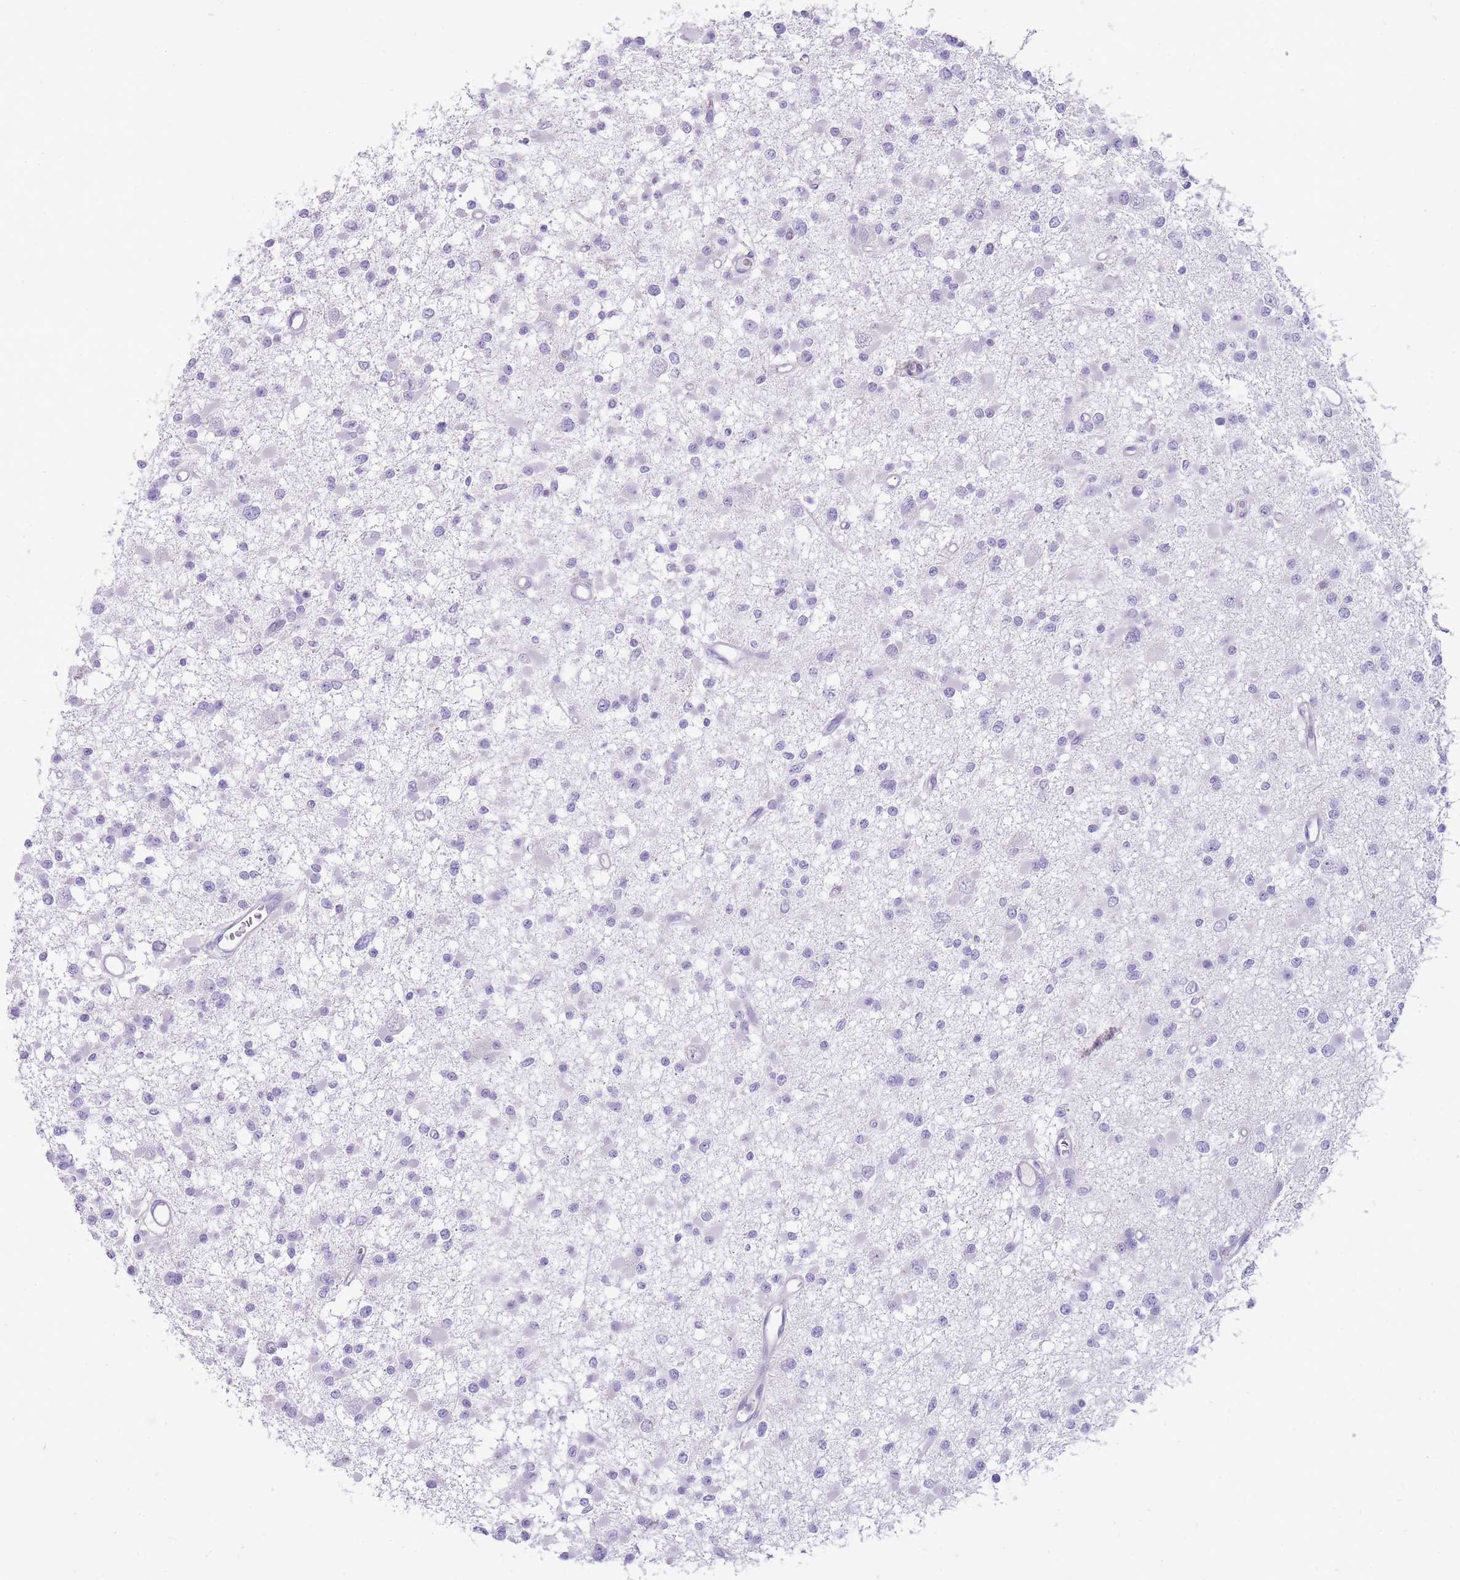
{"staining": {"intensity": "negative", "quantity": "none", "location": "none"}, "tissue": "glioma", "cell_type": "Tumor cells", "image_type": "cancer", "snomed": [{"axis": "morphology", "description": "Glioma, malignant, Low grade"}, {"axis": "topography", "description": "Brain"}], "caption": "A micrograph of malignant glioma (low-grade) stained for a protein shows no brown staining in tumor cells. (DAB immunohistochemistry (IHC), high magnification).", "gene": "ERICH4", "patient": {"sex": "female", "age": 22}}